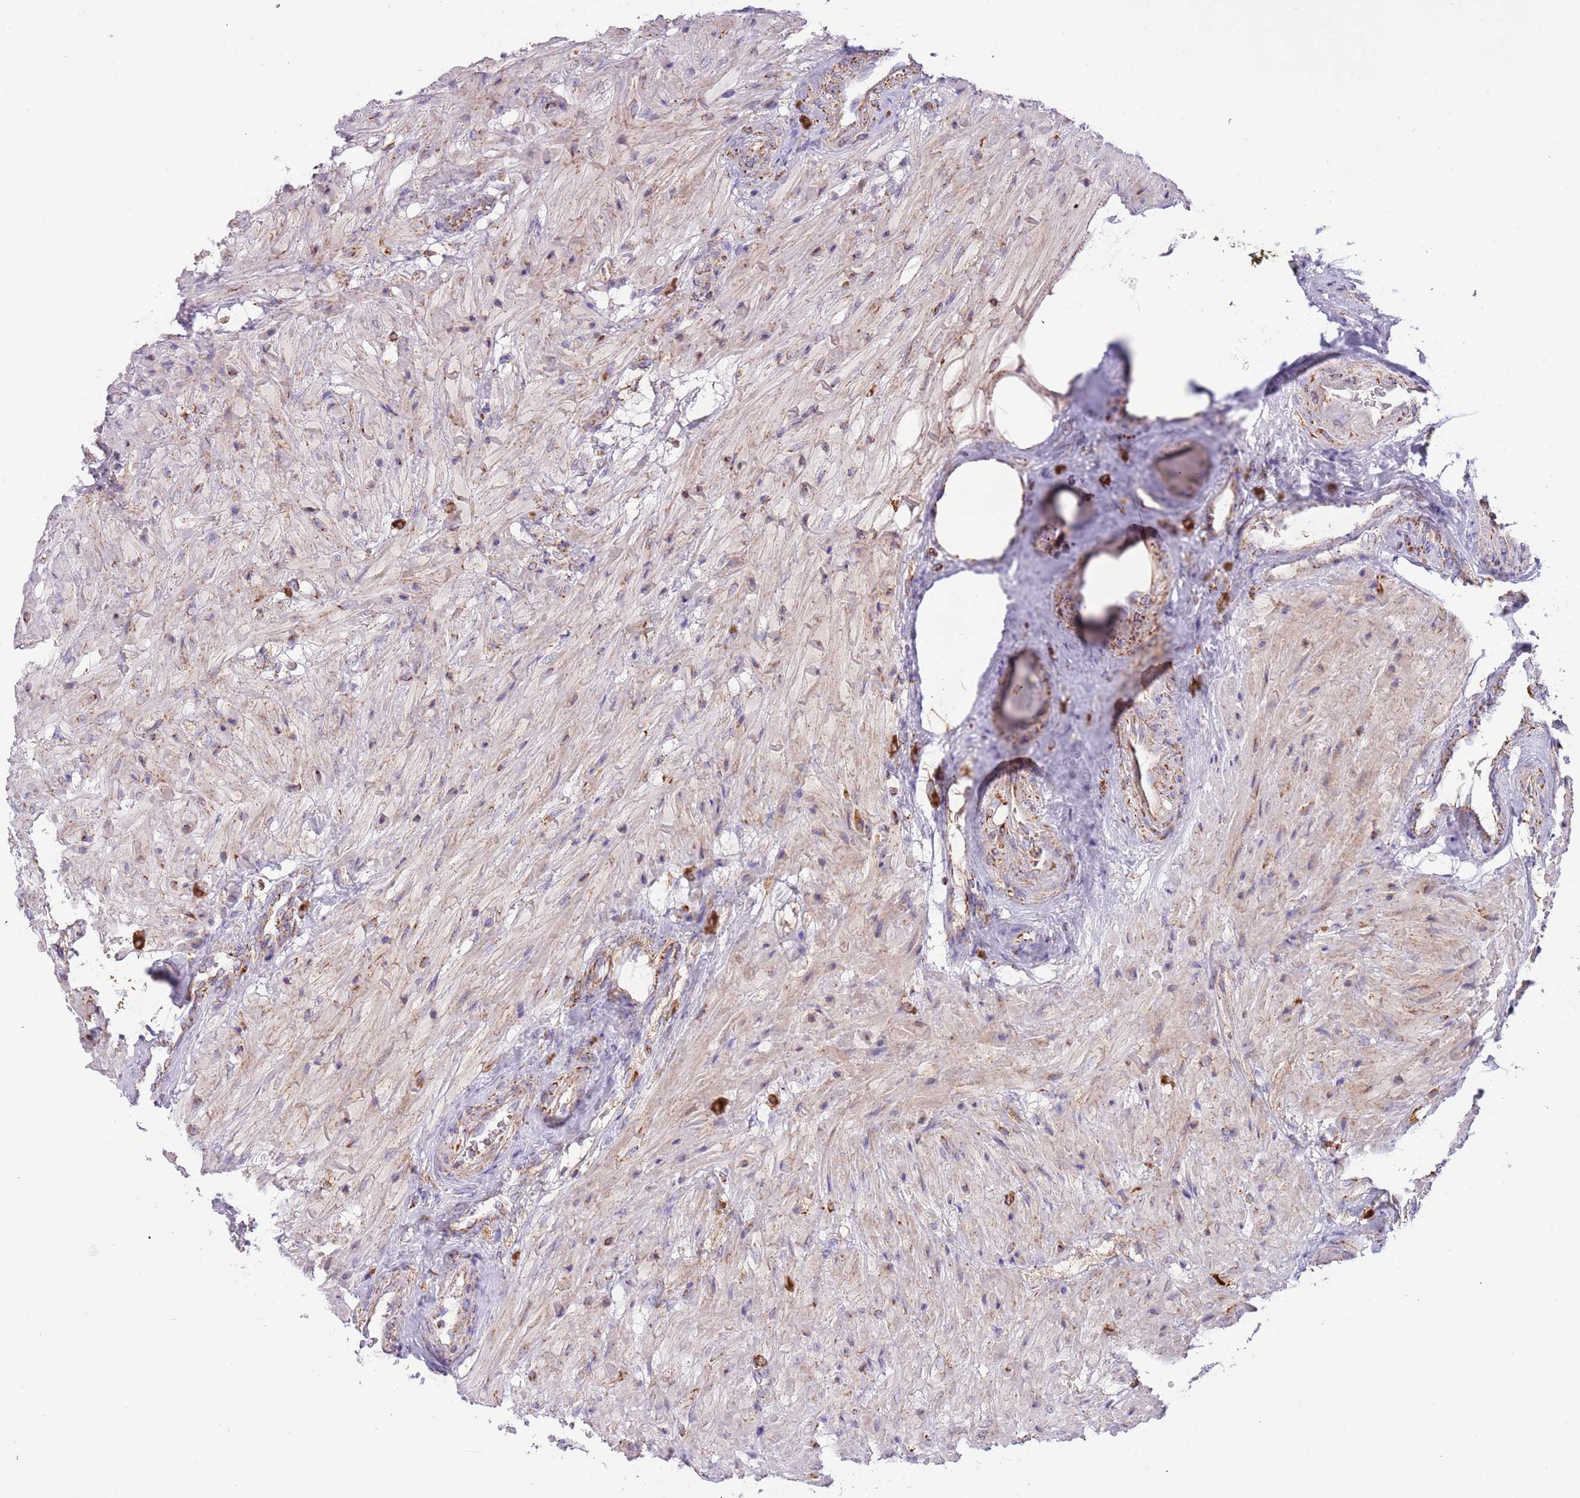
{"staining": {"intensity": "moderate", "quantity": "25%-75%", "location": "cytoplasmic/membranous"}, "tissue": "seminal vesicle", "cell_type": "Glandular cells", "image_type": "normal", "snomed": [{"axis": "morphology", "description": "Normal tissue, NOS"}, {"axis": "topography", "description": "Seminal veicle"}], "caption": "A photomicrograph showing moderate cytoplasmic/membranous expression in approximately 25%-75% of glandular cells in benign seminal vesicle, as visualized by brown immunohistochemical staining.", "gene": "LHX6", "patient": {"sex": "male", "age": 63}}